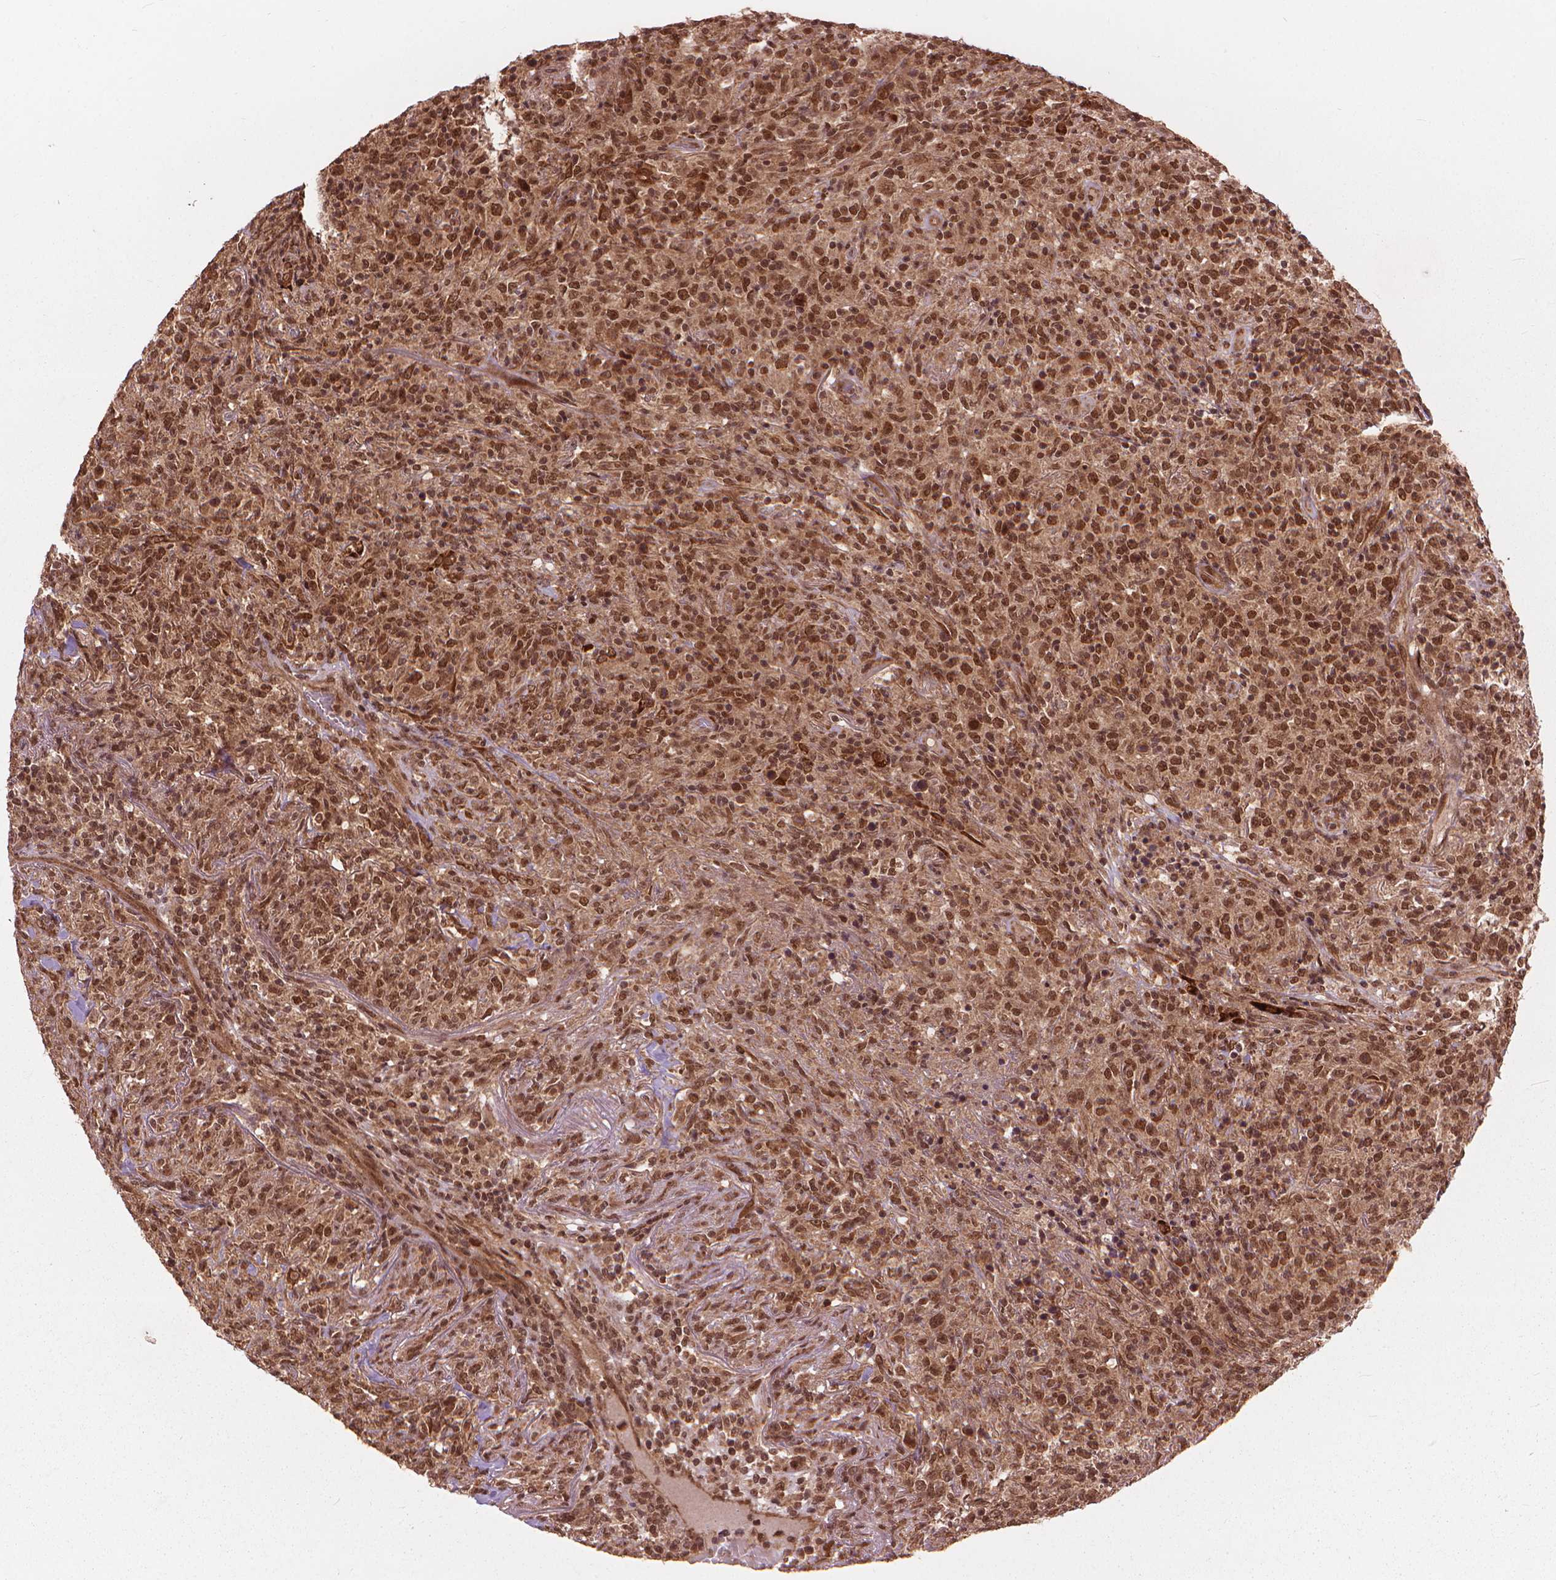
{"staining": {"intensity": "moderate", "quantity": ">75%", "location": "cytoplasmic/membranous,nuclear"}, "tissue": "lymphoma", "cell_type": "Tumor cells", "image_type": "cancer", "snomed": [{"axis": "morphology", "description": "Malignant lymphoma, non-Hodgkin's type, High grade"}, {"axis": "topography", "description": "Lung"}], "caption": "About >75% of tumor cells in malignant lymphoma, non-Hodgkin's type (high-grade) demonstrate moderate cytoplasmic/membranous and nuclear protein staining as visualized by brown immunohistochemical staining.", "gene": "SSU72", "patient": {"sex": "male", "age": 79}}